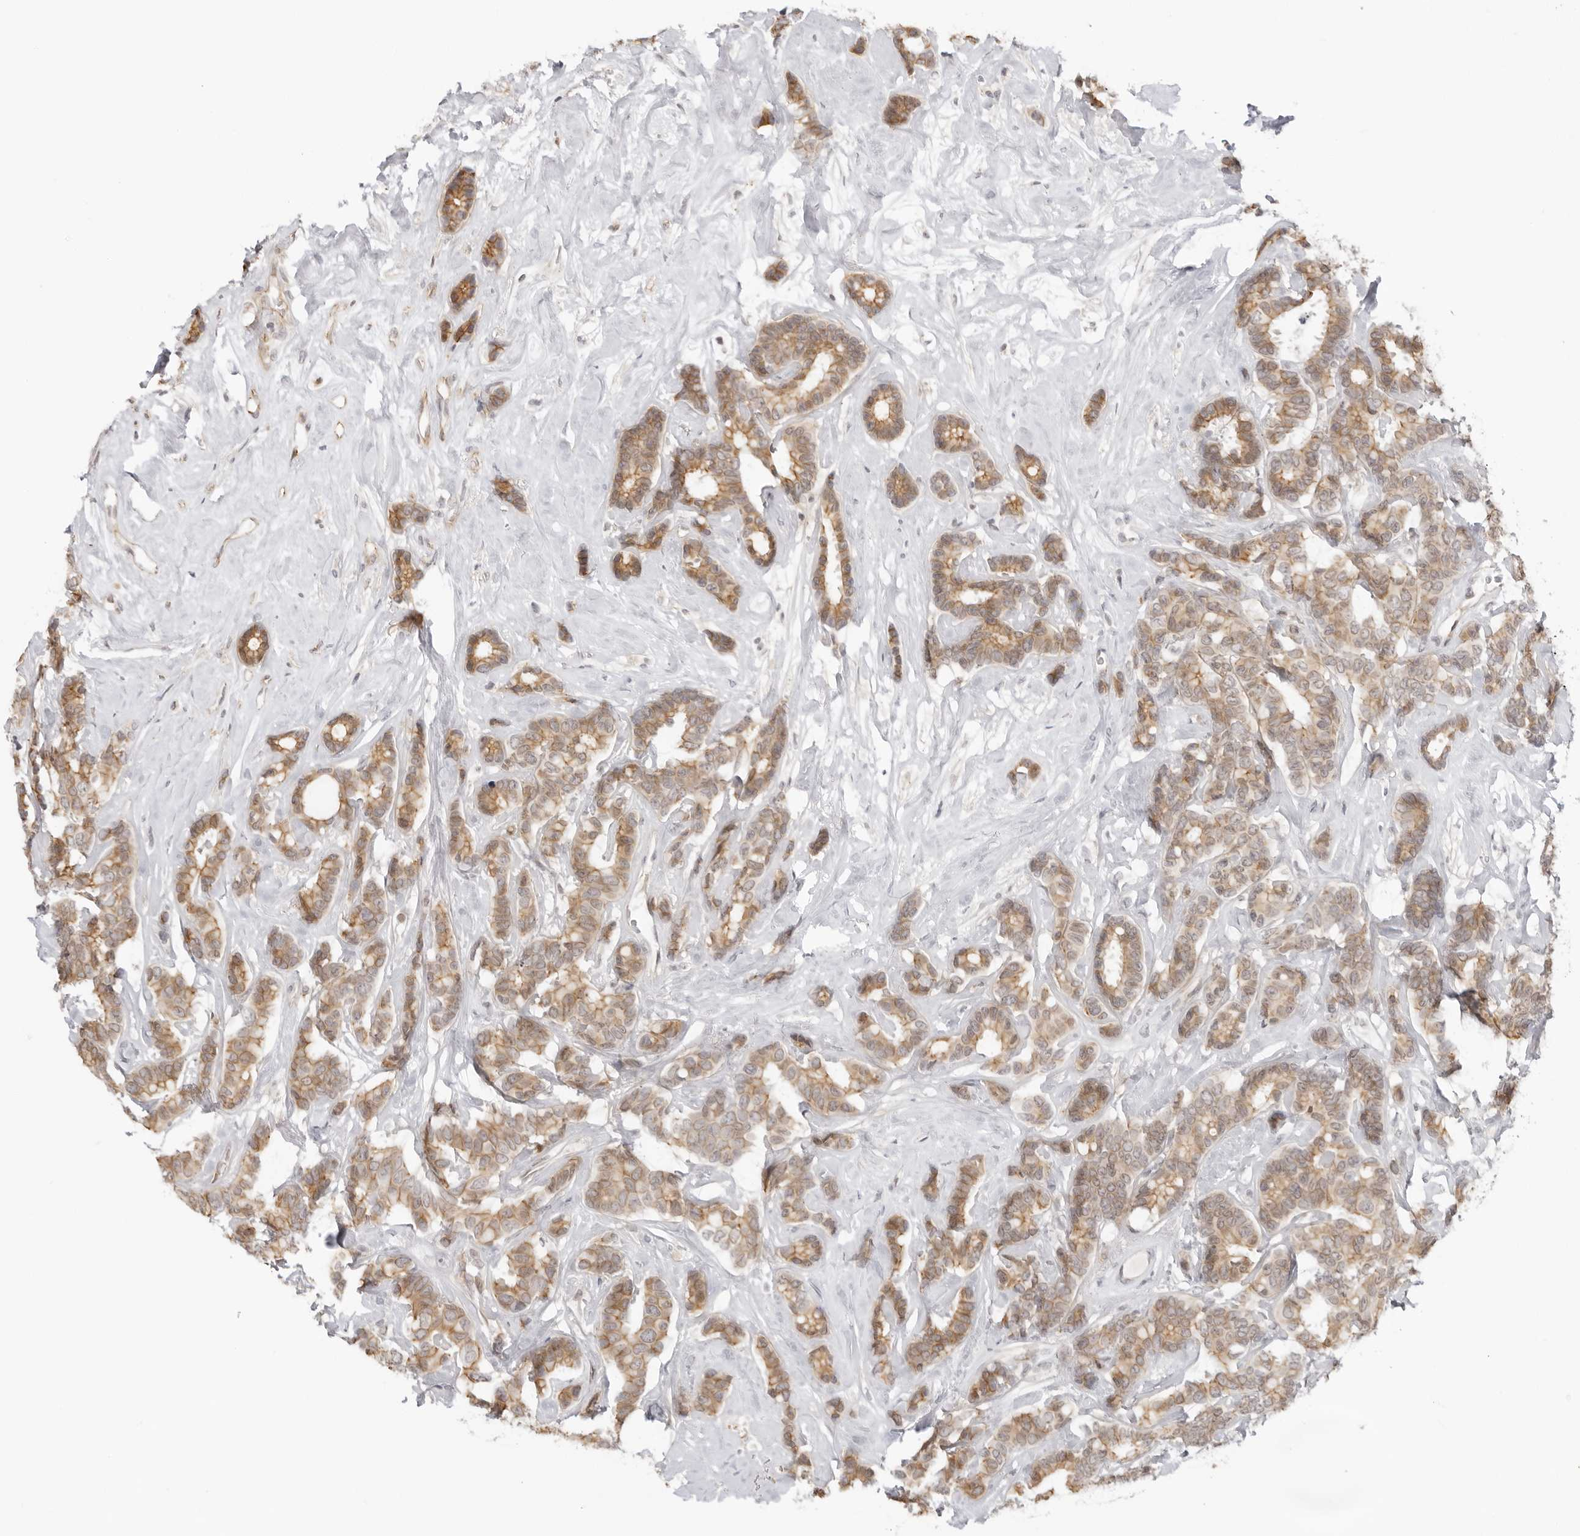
{"staining": {"intensity": "moderate", "quantity": ">75%", "location": "cytoplasmic/membranous"}, "tissue": "breast cancer", "cell_type": "Tumor cells", "image_type": "cancer", "snomed": [{"axis": "morphology", "description": "Duct carcinoma"}, {"axis": "topography", "description": "Breast"}], "caption": "This histopathology image reveals breast infiltrating ductal carcinoma stained with IHC to label a protein in brown. The cytoplasmic/membranous of tumor cells show moderate positivity for the protein. Nuclei are counter-stained blue.", "gene": "TRAPPC3", "patient": {"sex": "female", "age": 87}}